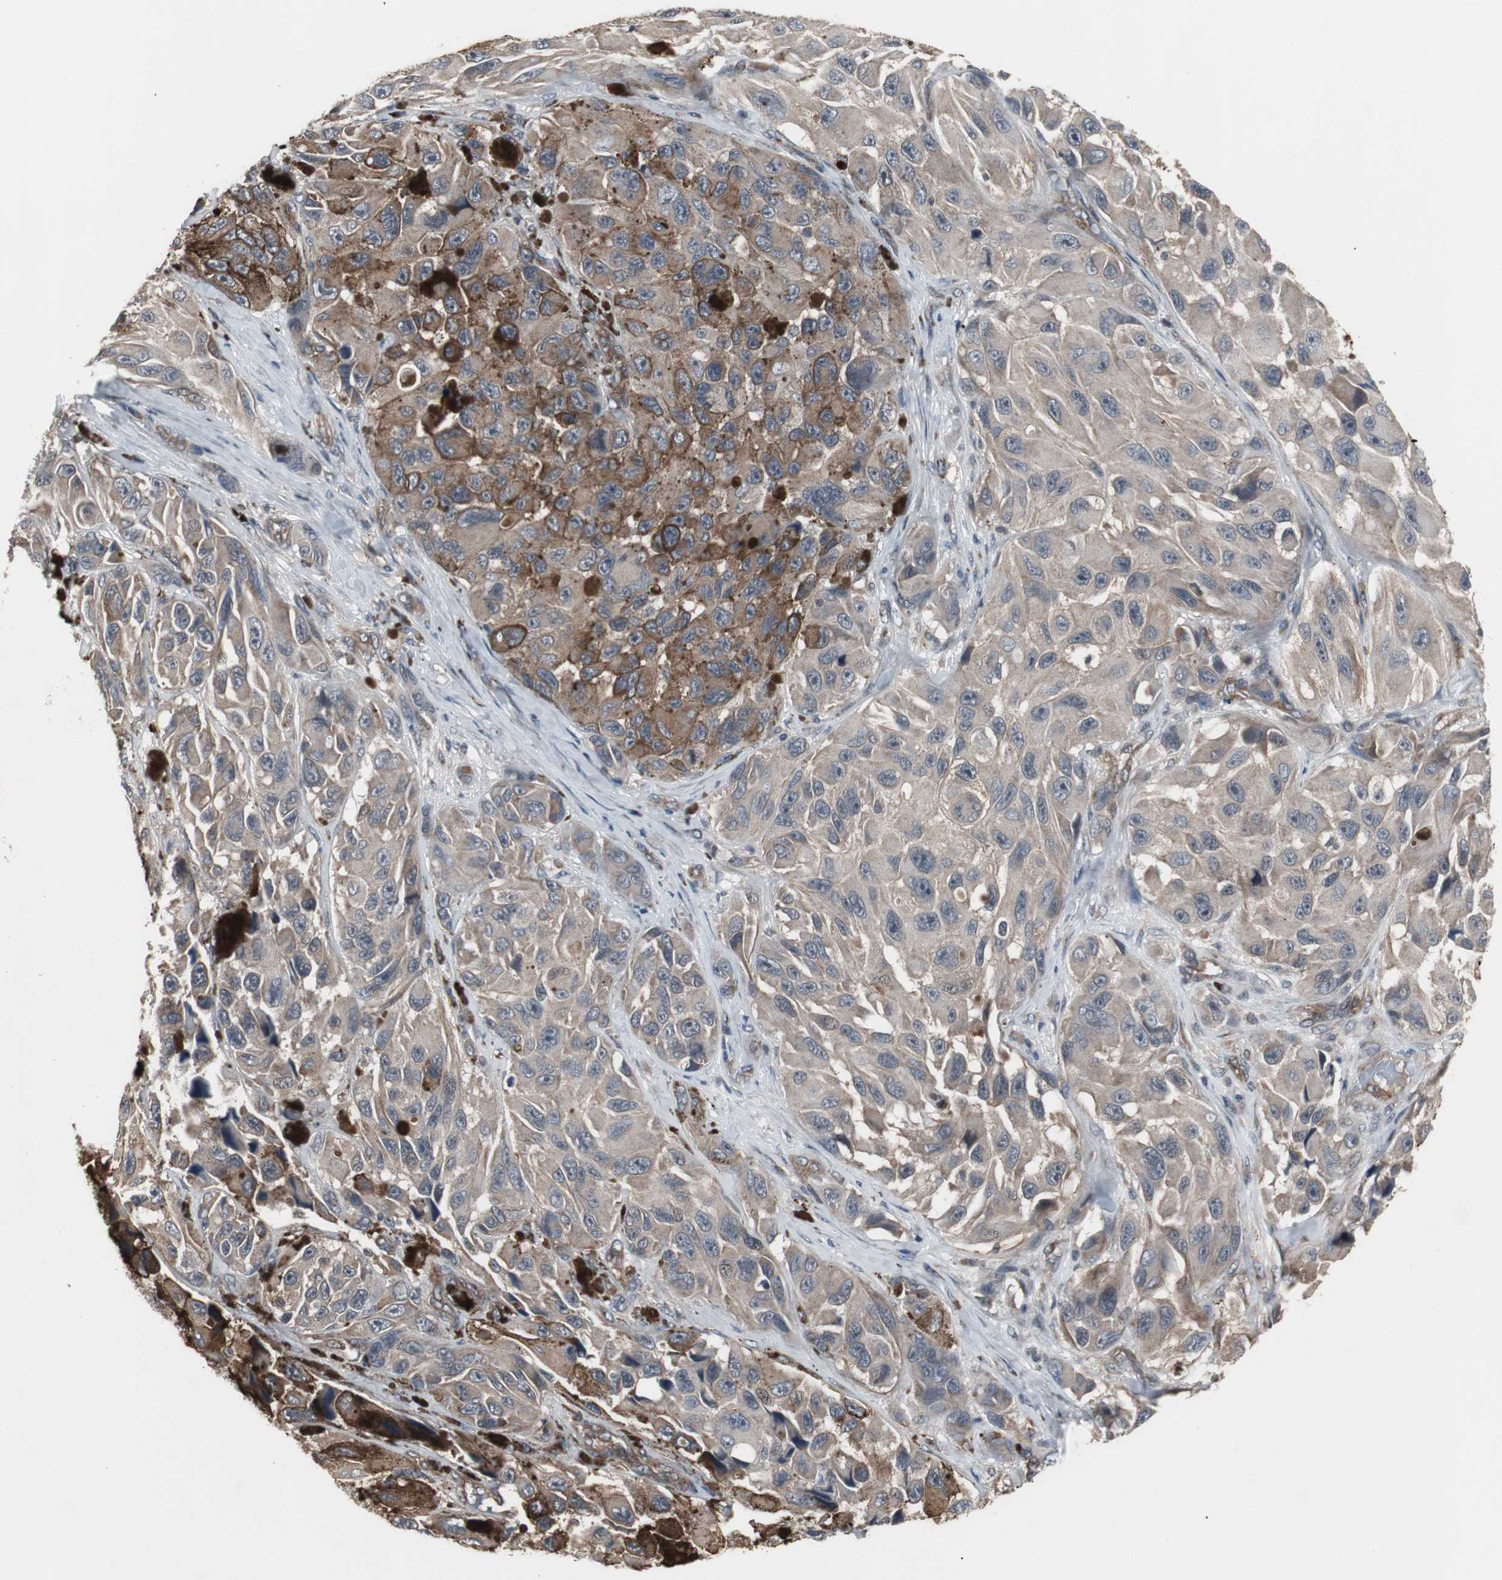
{"staining": {"intensity": "weak", "quantity": ">75%", "location": "cytoplasmic/membranous"}, "tissue": "melanoma", "cell_type": "Tumor cells", "image_type": "cancer", "snomed": [{"axis": "morphology", "description": "Malignant melanoma, NOS"}, {"axis": "topography", "description": "Skin"}], "caption": "A brown stain shows weak cytoplasmic/membranous positivity of a protein in melanoma tumor cells. Using DAB (brown) and hematoxylin (blue) stains, captured at high magnification using brightfield microscopy.", "gene": "ATP2B2", "patient": {"sex": "female", "age": 73}}